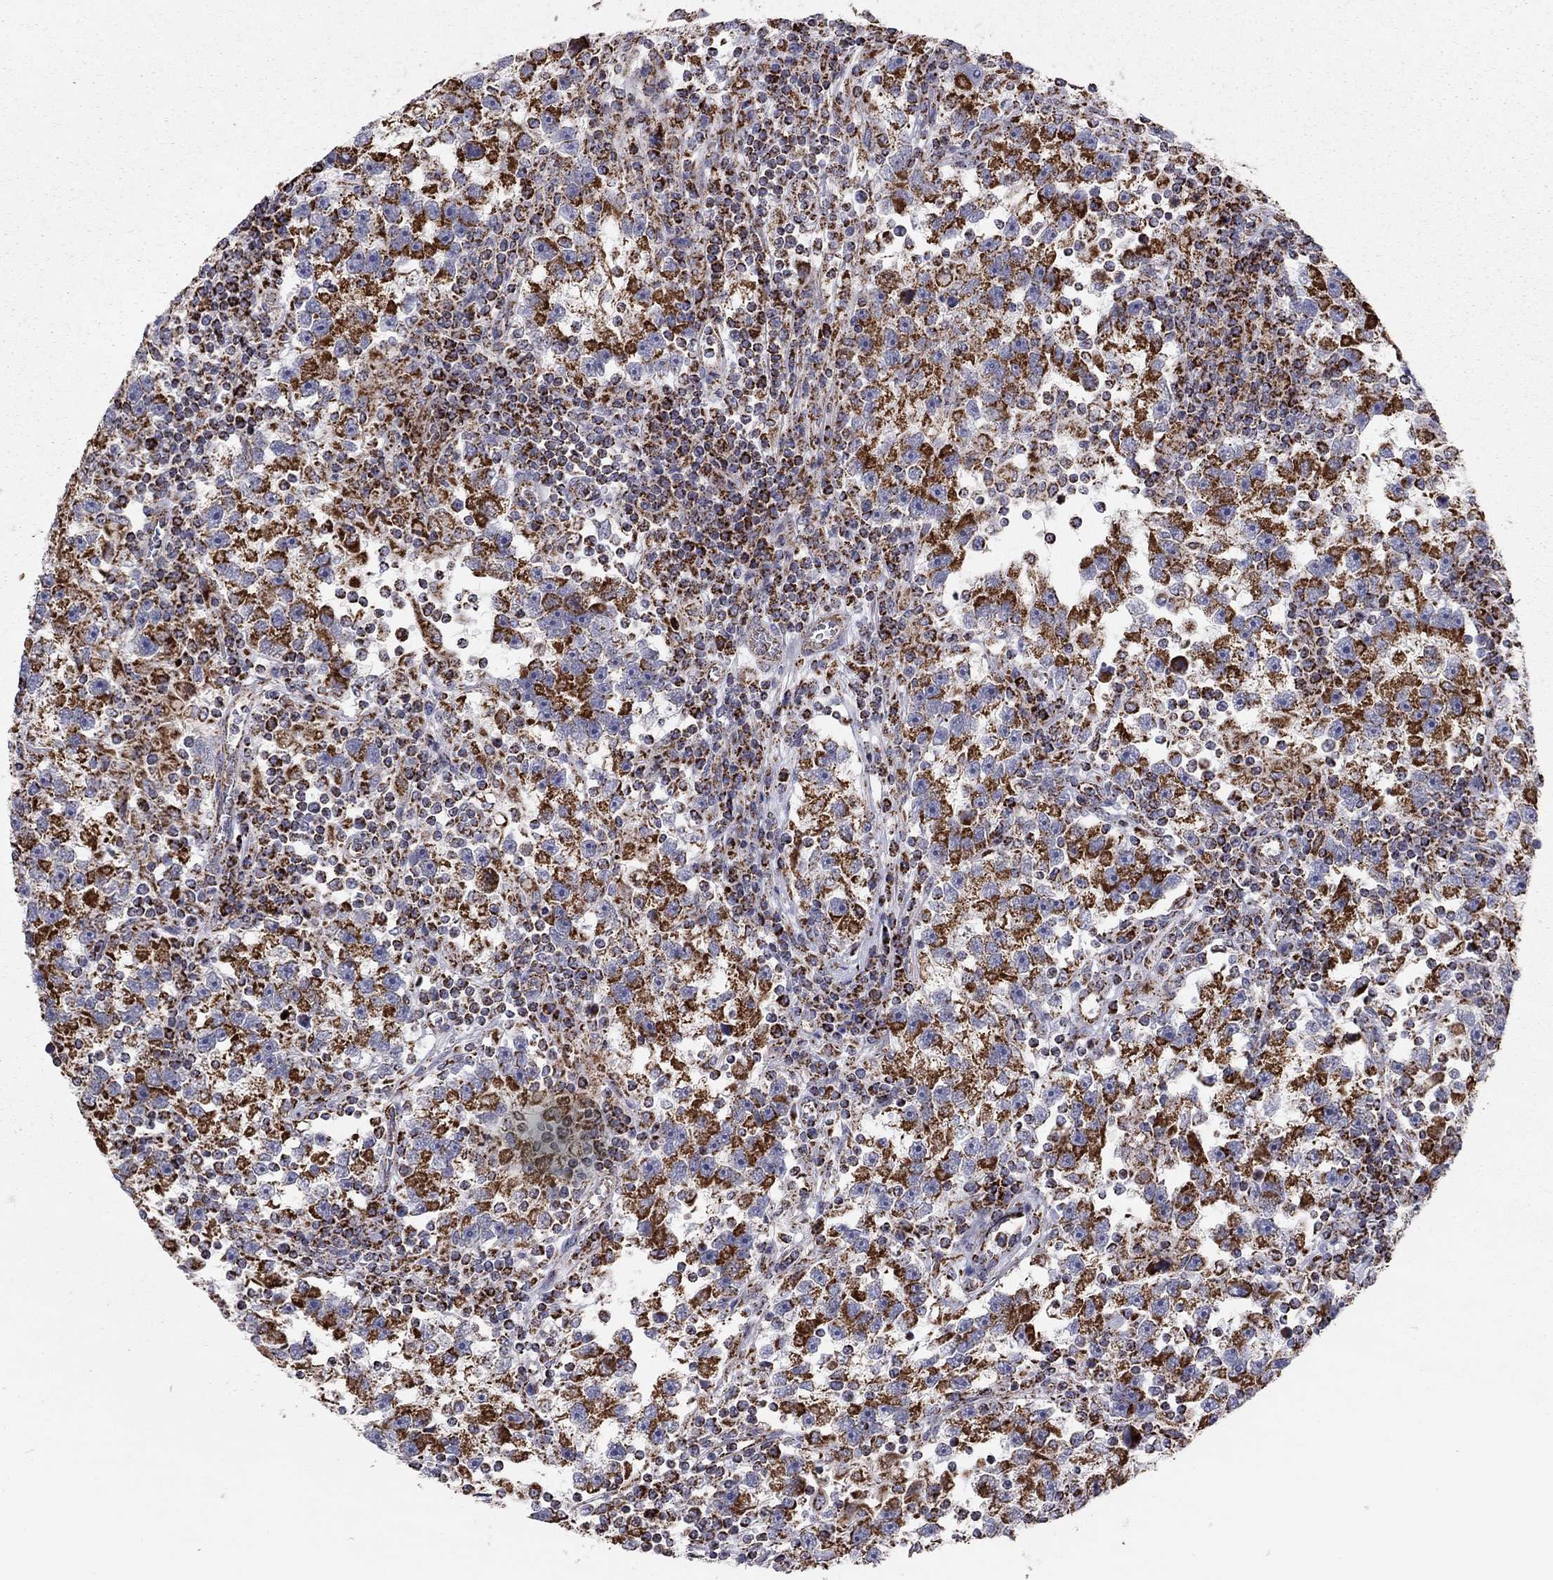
{"staining": {"intensity": "moderate", "quantity": ">75%", "location": "cytoplasmic/membranous"}, "tissue": "testis cancer", "cell_type": "Tumor cells", "image_type": "cancer", "snomed": [{"axis": "morphology", "description": "Seminoma, NOS"}, {"axis": "topography", "description": "Testis"}], "caption": "A high-resolution micrograph shows immunohistochemistry (IHC) staining of testis cancer (seminoma), which exhibits moderate cytoplasmic/membranous positivity in approximately >75% of tumor cells. (Stains: DAB in brown, nuclei in blue, Microscopy: brightfield microscopy at high magnification).", "gene": "NDUFV1", "patient": {"sex": "male", "age": 47}}